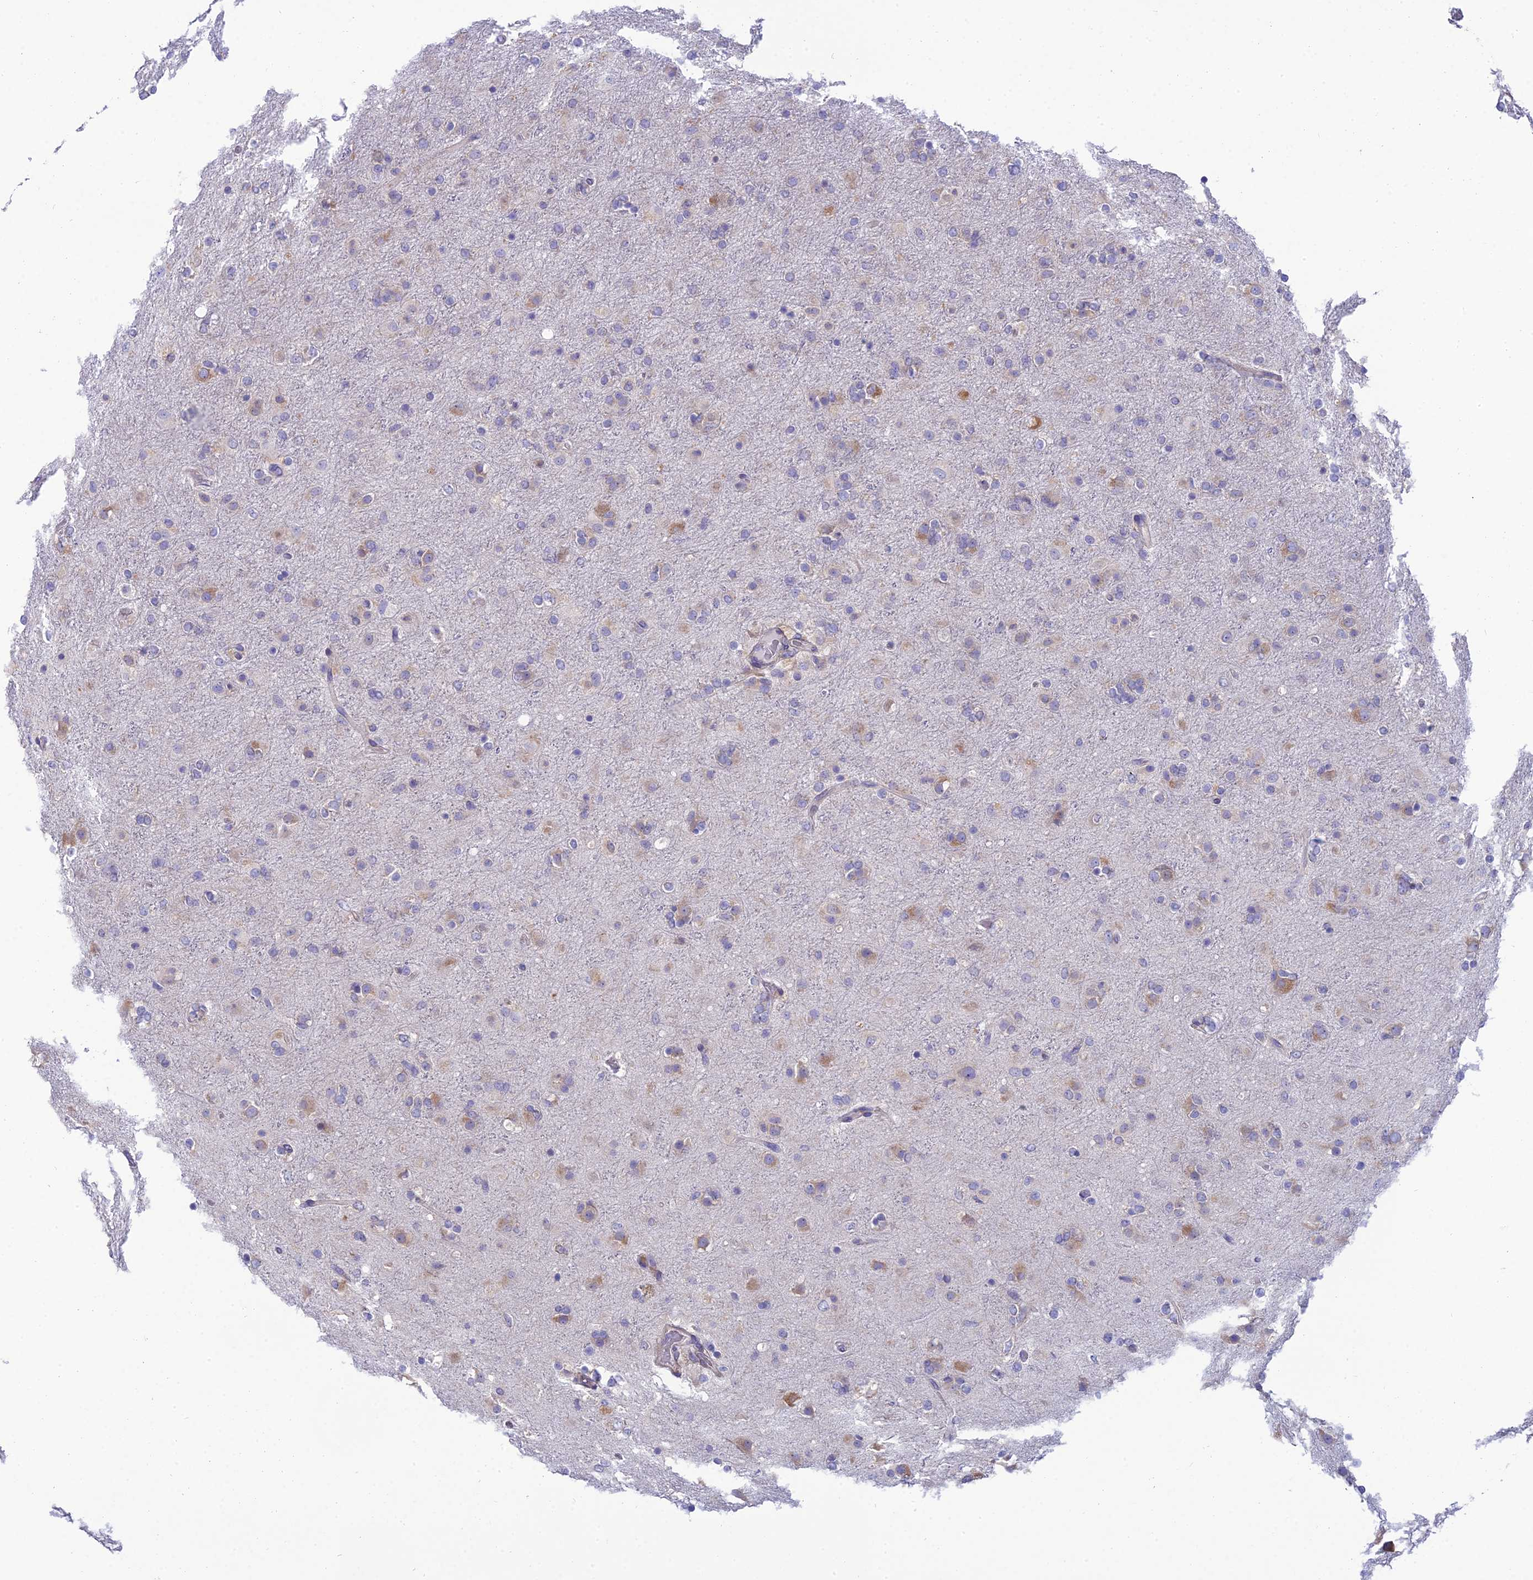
{"staining": {"intensity": "weak", "quantity": "<25%", "location": "cytoplasmic/membranous"}, "tissue": "glioma", "cell_type": "Tumor cells", "image_type": "cancer", "snomed": [{"axis": "morphology", "description": "Glioma, malignant, Low grade"}, {"axis": "topography", "description": "Brain"}], "caption": "Image shows no protein positivity in tumor cells of glioma tissue.", "gene": "CLCN7", "patient": {"sex": "male", "age": 65}}